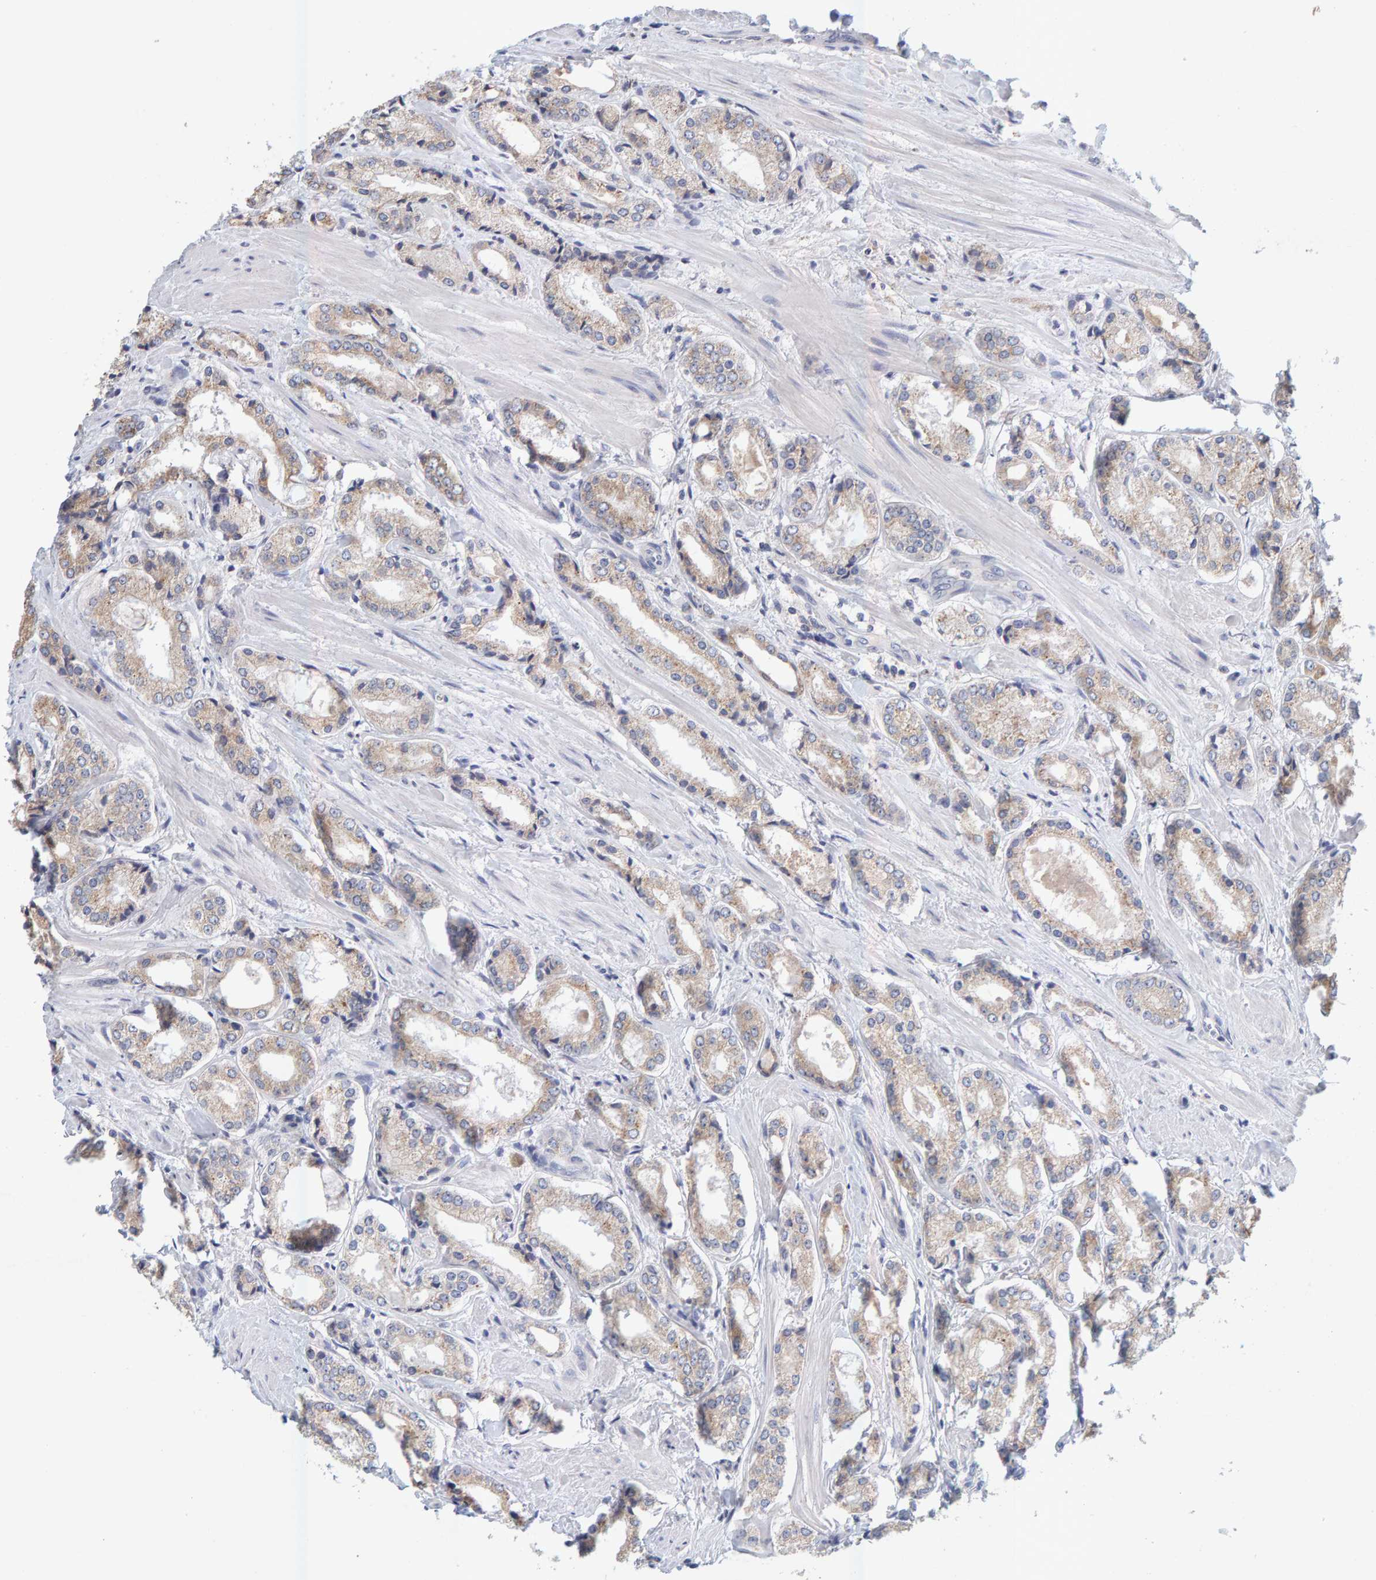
{"staining": {"intensity": "weak", "quantity": ">75%", "location": "cytoplasmic/membranous"}, "tissue": "prostate cancer", "cell_type": "Tumor cells", "image_type": "cancer", "snomed": [{"axis": "morphology", "description": "Adenocarcinoma, Low grade"}, {"axis": "topography", "description": "Prostate"}], "caption": "The micrograph displays immunohistochemical staining of low-grade adenocarcinoma (prostate). There is weak cytoplasmic/membranous expression is seen in about >75% of tumor cells.", "gene": "SGPL1", "patient": {"sex": "male", "age": 62}}